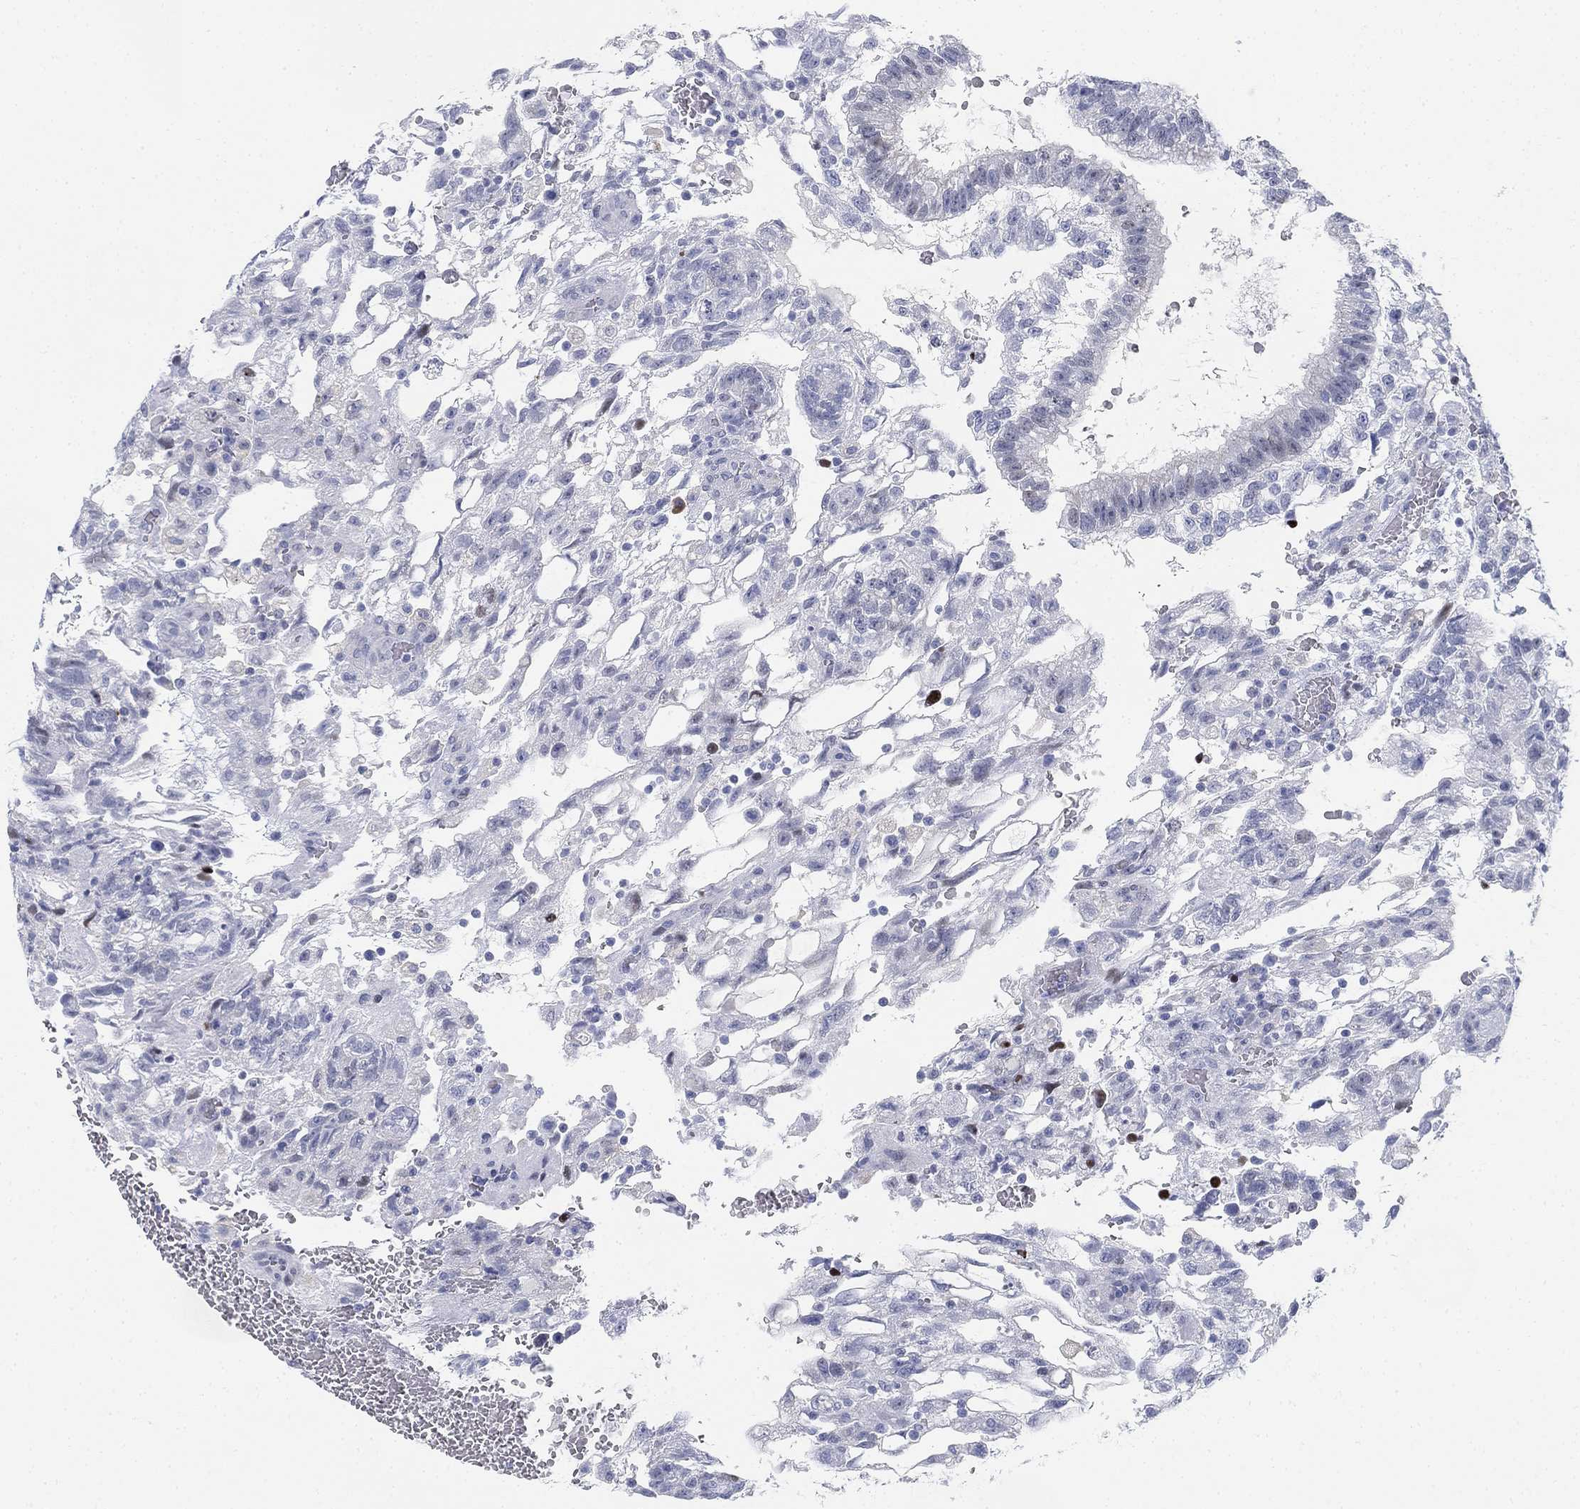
{"staining": {"intensity": "negative", "quantity": "none", "location": "none"}, "tissue": "testis cancer", "cell_type": "Tumor cells", "image_type": "cancer", "snomed": [{"axis": "morphology", "description": "Carcinoma, Embryonal, NOS"}, {"axis": "topography", "description": "Testis"}], "caption": "Testis embryonal carcinoma was stained to show a protein in brown. There is no significant staining in tumor cells.", "gene": "GCNA", "patient": {"sex": "male", "age": 32}}